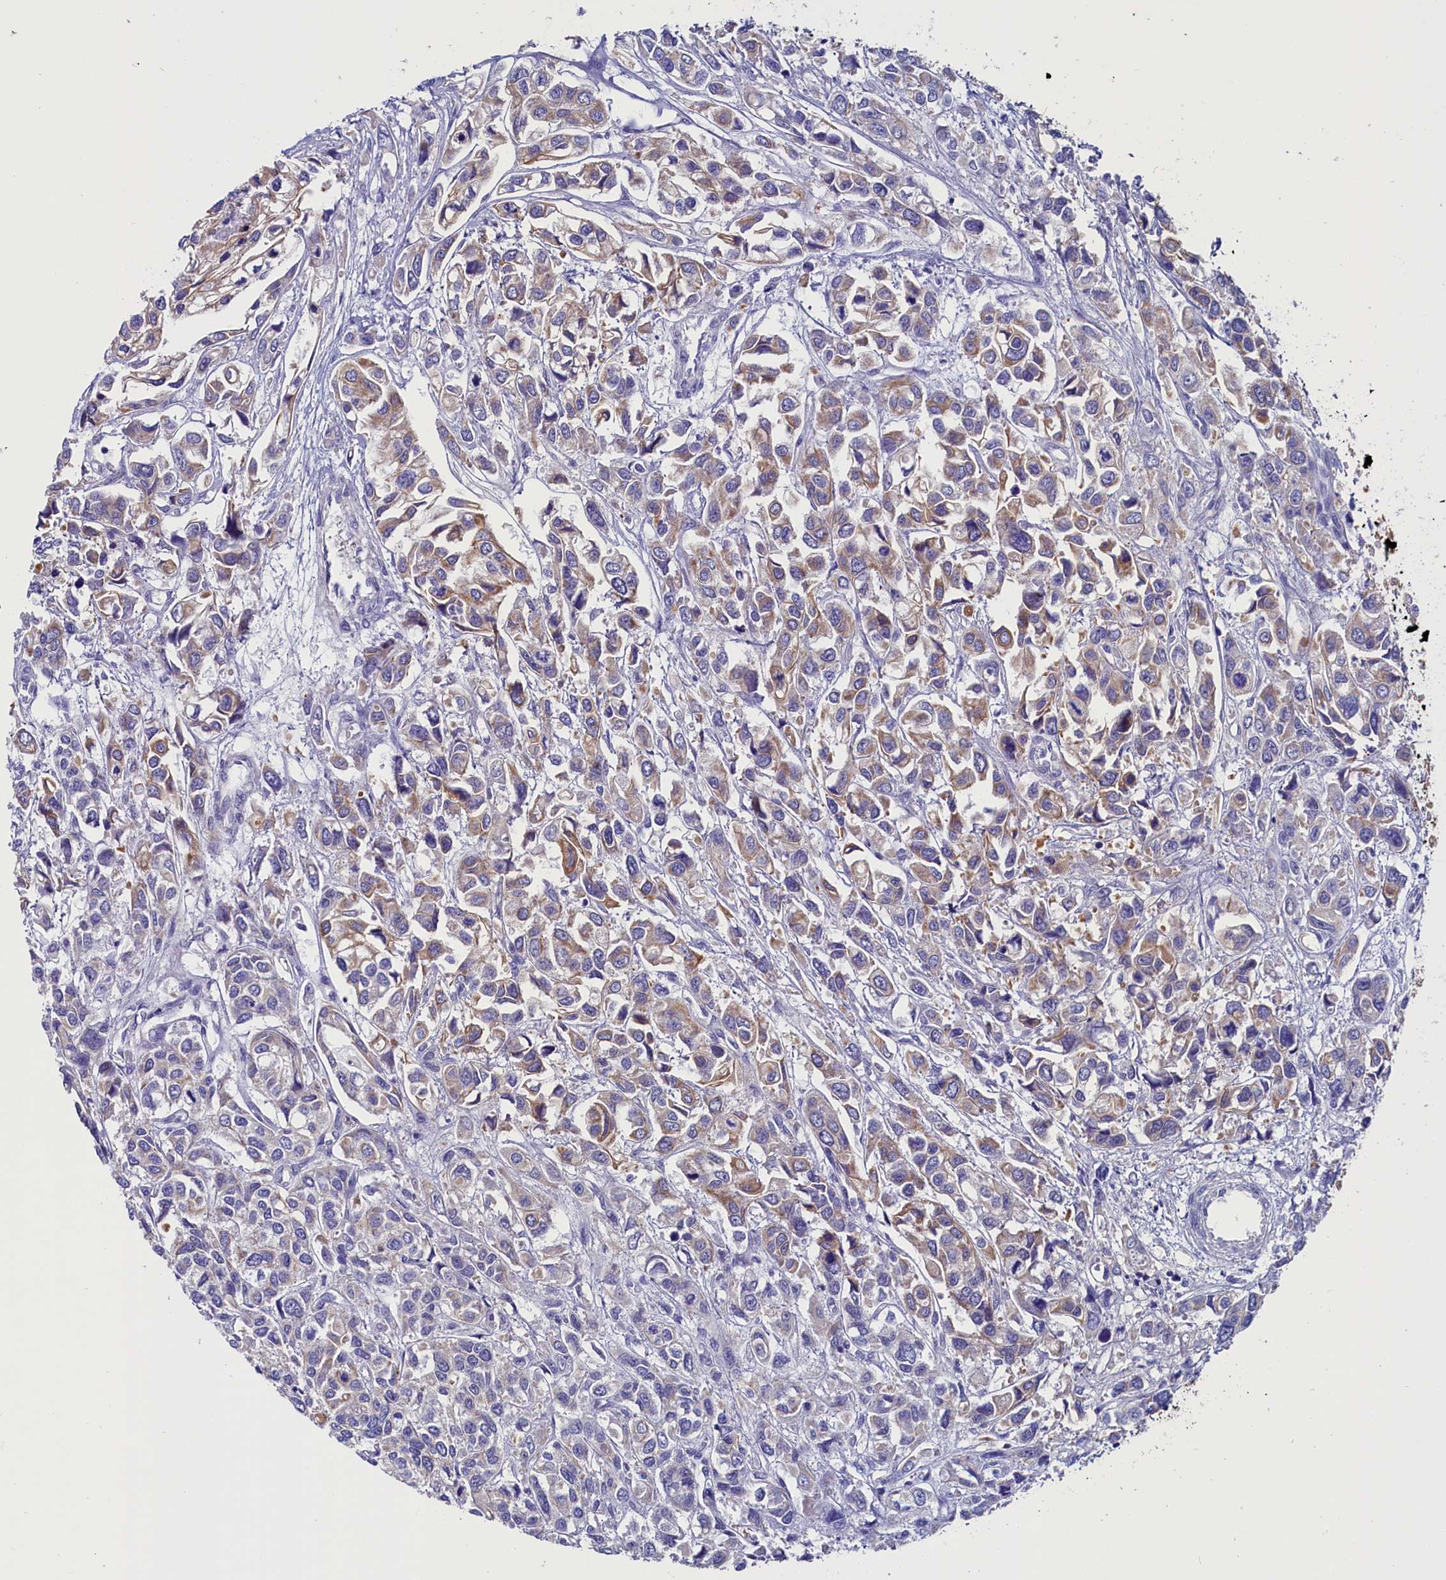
{"staining": {"intensity": "weak", "quantity": "25%-75%", "location": "cytoplasmic/membranous"}, "tissue": "urothelial cancer", "cell_type": "Tumor cells", "image_type": "cancer", "snomed": [{"axis": "morphology", "description": "Urothelial carcinoma, High grade"}, {"axis": "topography", "description": "Urinary bladder"}], "caption": "High-grade urothelial carcinoma stained with DAB (3,3'-diaminobenzidine) IHC shows low levels of weak cytoplasmic/membranous expression in about 25%-75% of tumor cells.", "gene": "CIAPIN1", "patient": {"sex": "male", "age": 67}}